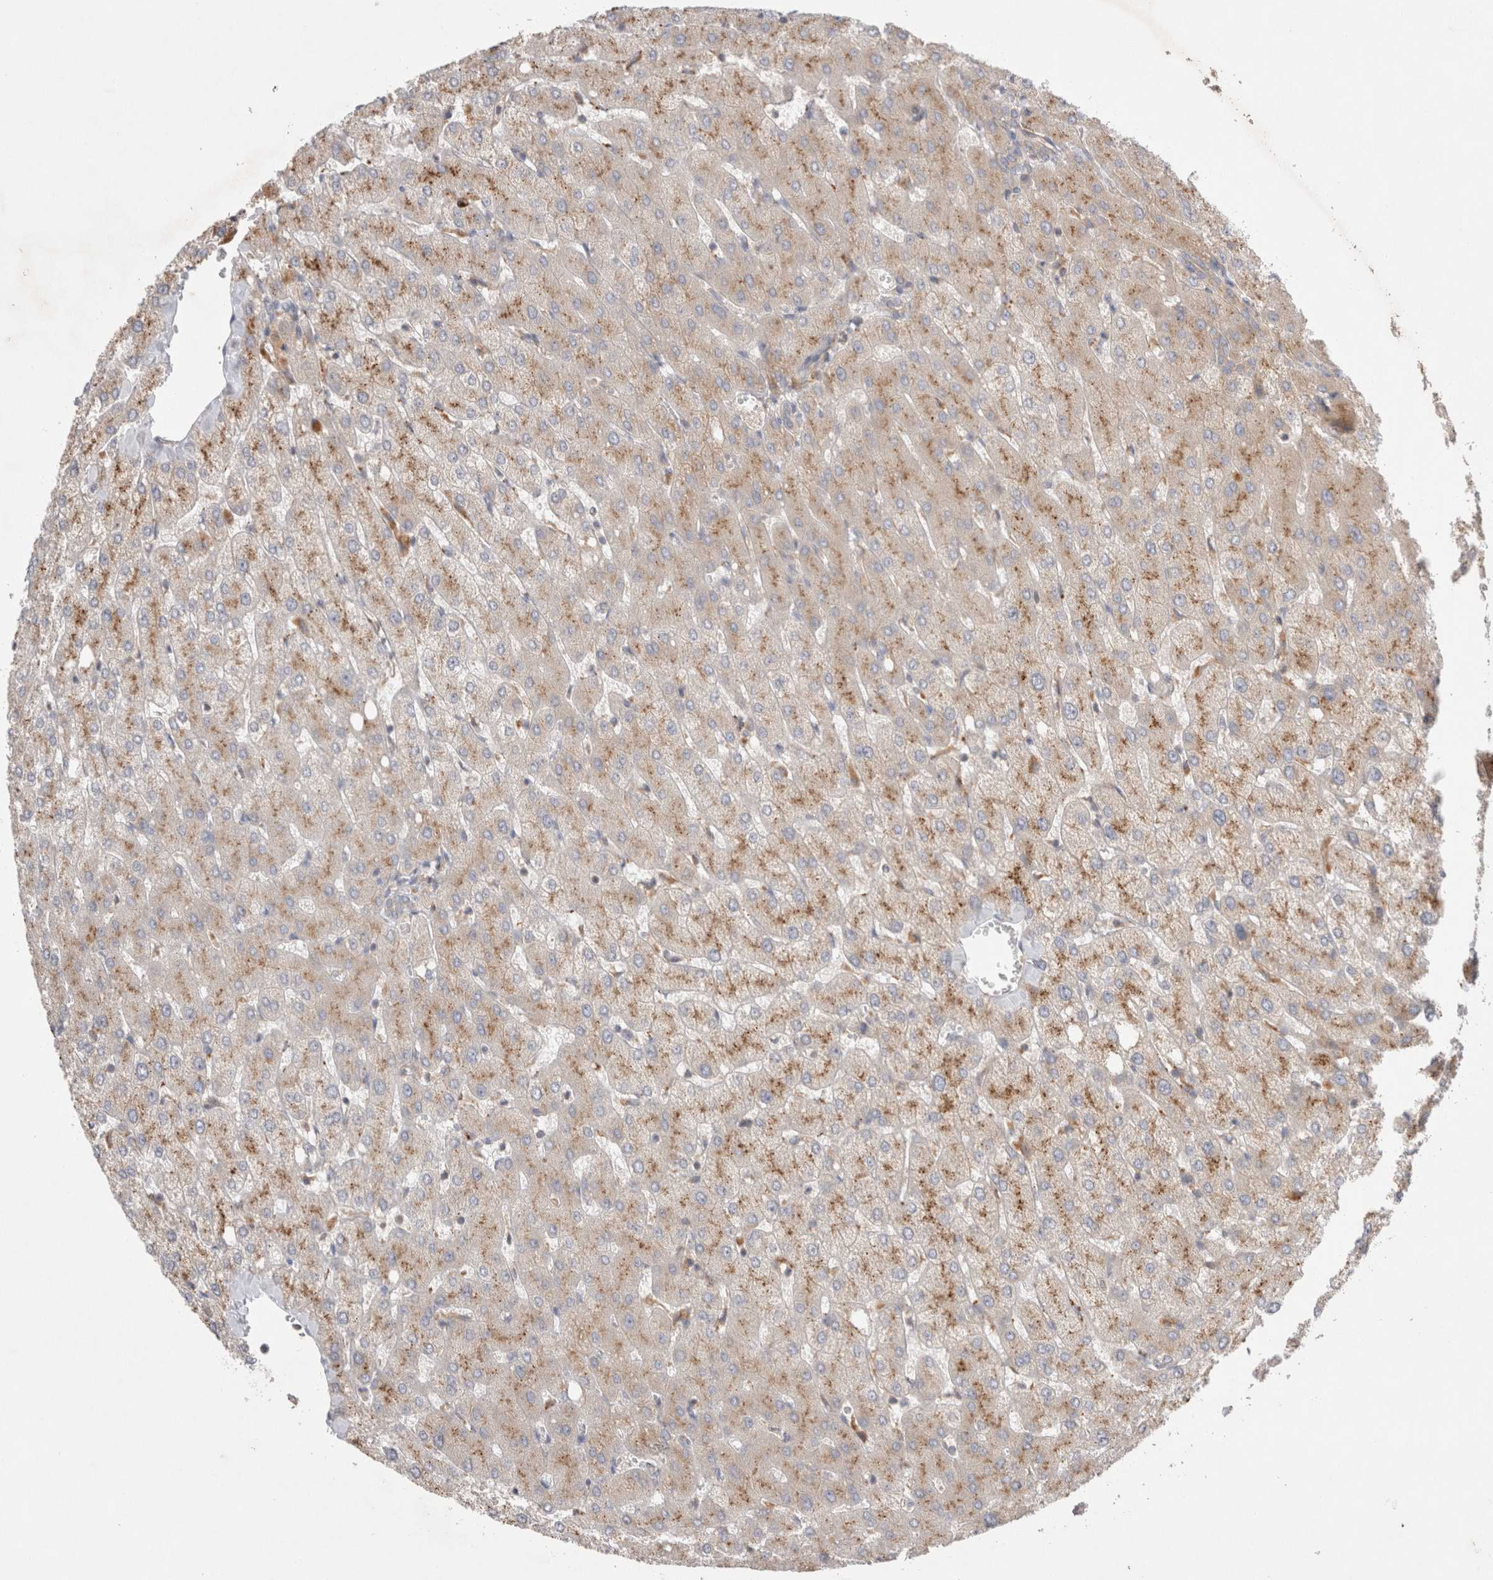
{"staining": {"intensity": "negative", "quantity": "none", "location": "none"}, "tissue": "liver", "cell_type": "Cholangiocytes", "image_type": "normal", "snomed": [{"axis": "morphology", "description": "Normal tissue, NOS"}, {"axis": "topography", "description": "Liver"}], "caption": "A high-resolution histopathology image shows immunohistochemistry staining of unremarkable liver, which shows no significant staining in cholangiocytes. (DAB (3,3'-diaminobenzidine) immunohistochemistry with hematoxylin counter stain).", "gene": "TBC1D16", "patient": {"sex": "female", "age": 54}}